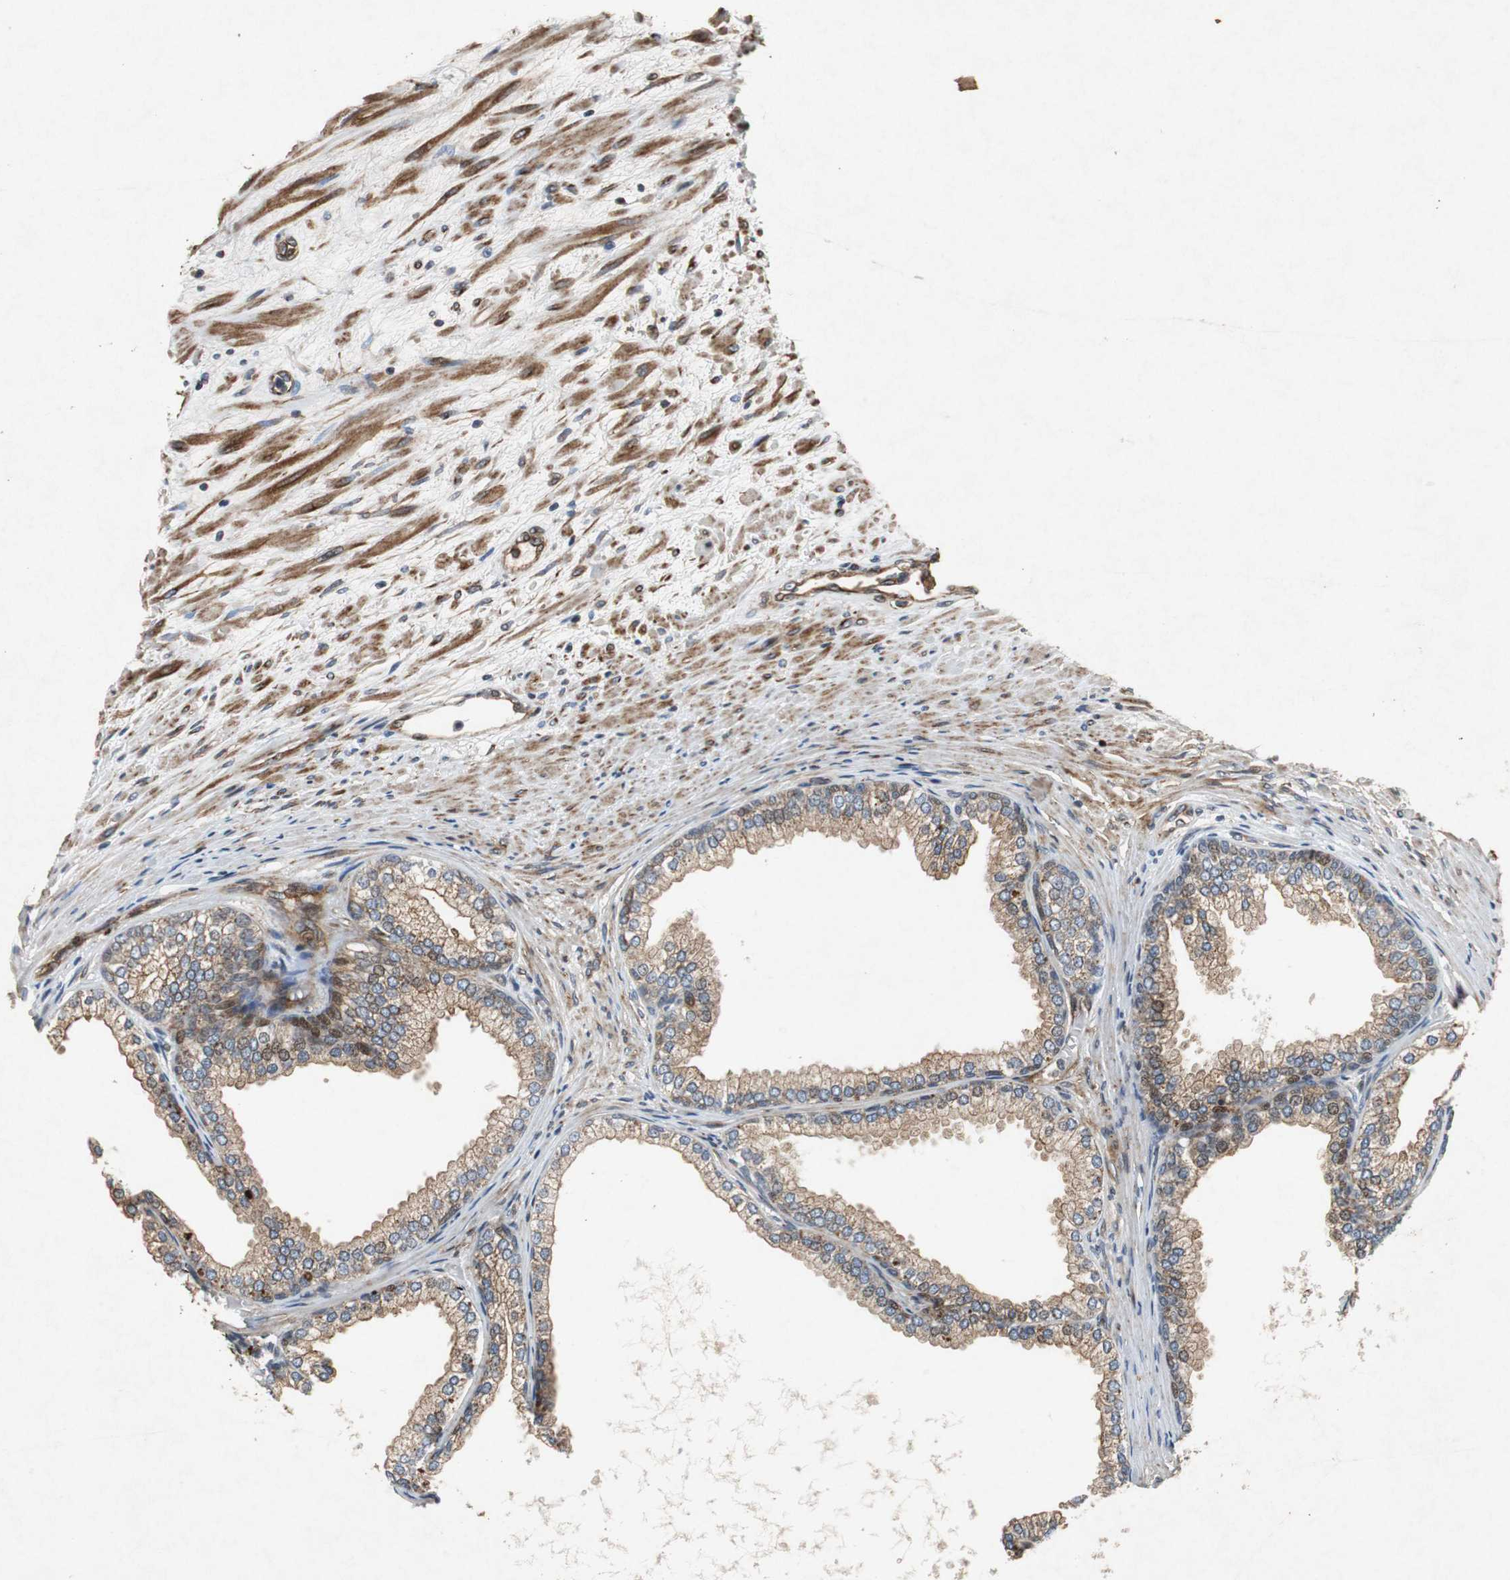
{"staining": {"intensity": "moderate", "quantity": "25%-75%", "location": "cytoplasmic/membranous,nuclear"}, "tissue": "prostate", "cell_type": "Glandular cells", "image_type": "normal", "snomed": [{"axis": "morphology", "description": "Normal tissue, NOS"}, {"axis": "topography", "description": "Prostate"}], "caption": "Glandular cells display medium levels of moderate cytoplasmic/membranous,nuclear staining in about 25%-75% of cells in normal prostate.", "gene": "TUBA4A", "patient": {"sex": "male", "age": 76}}